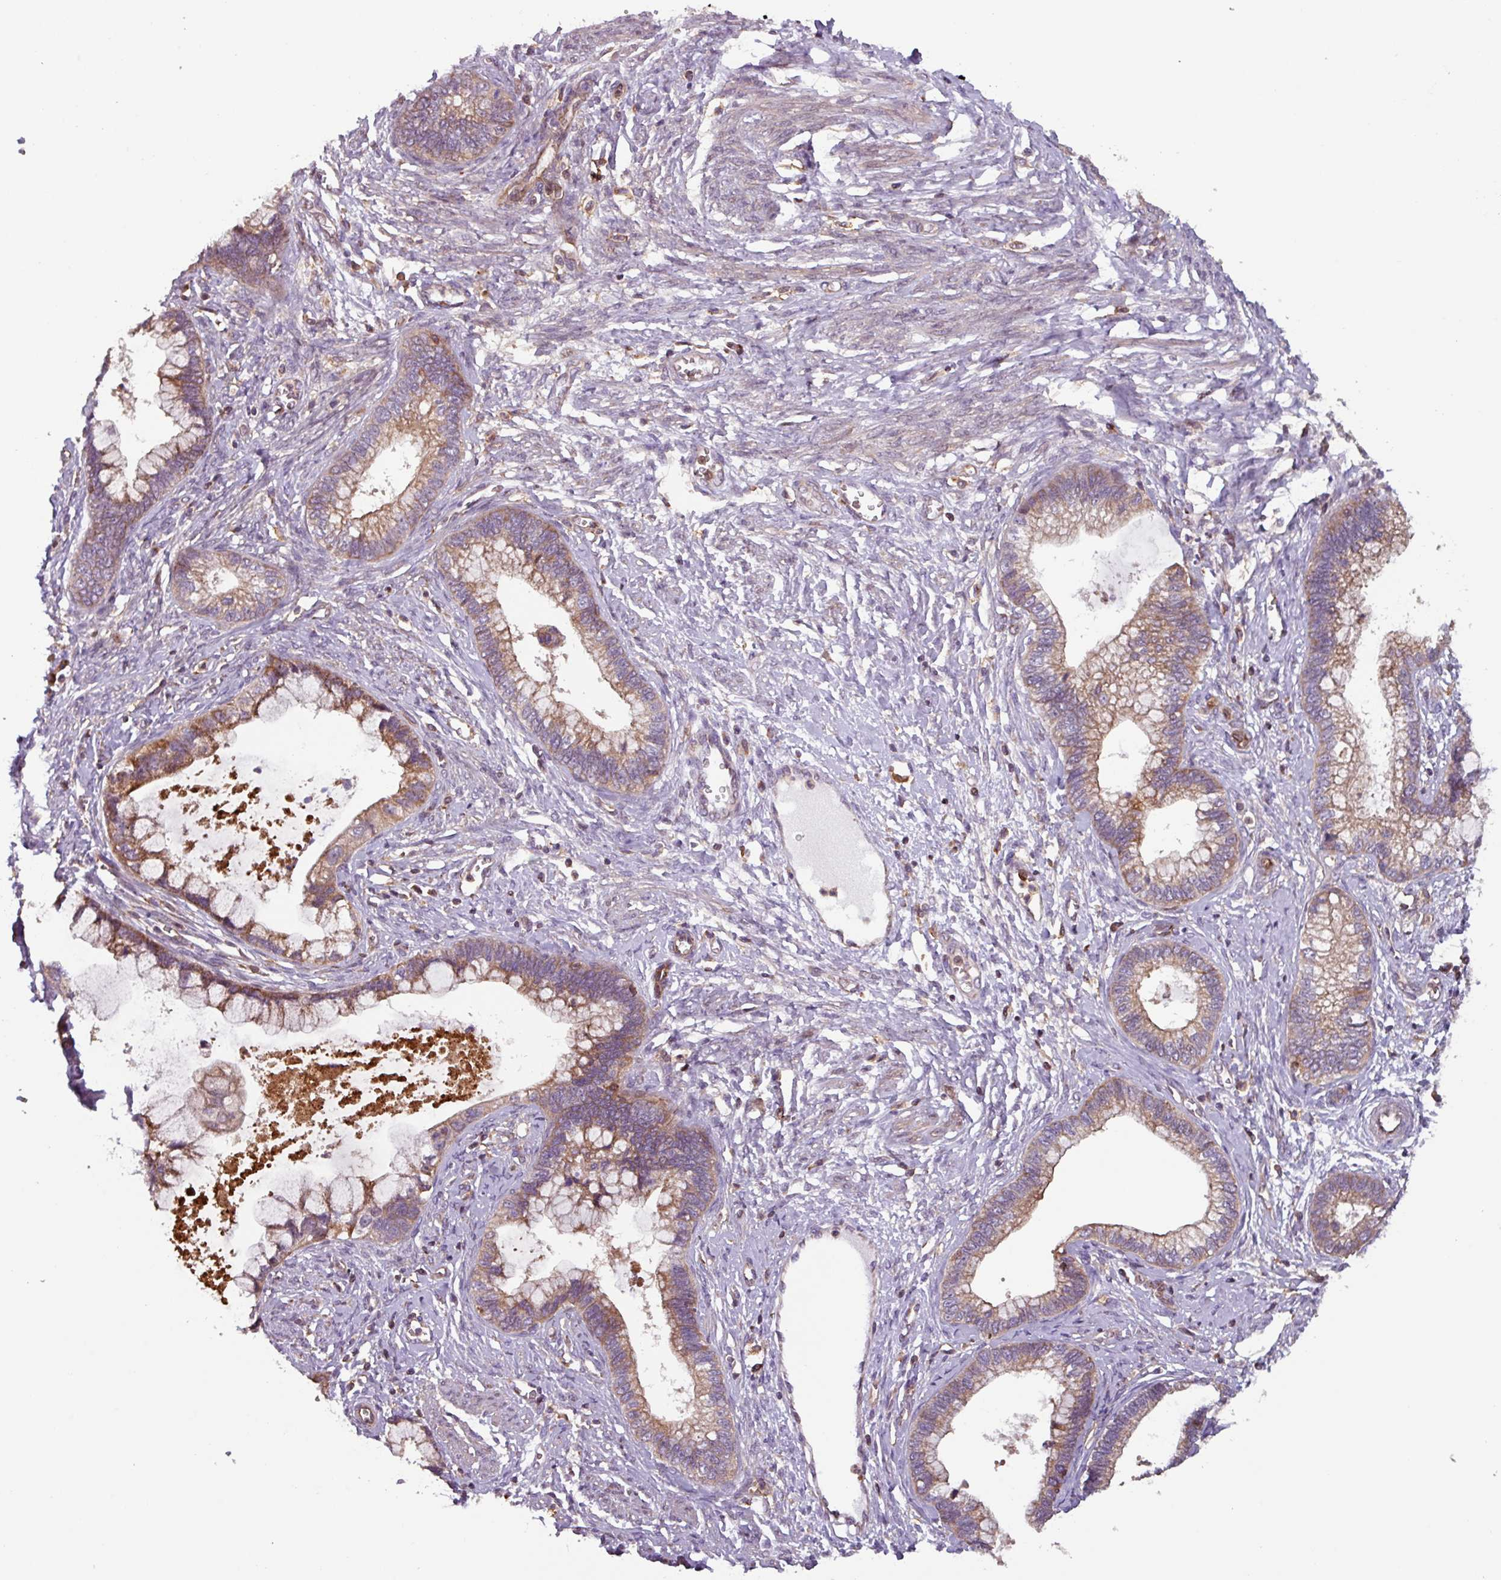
{"staining": {"intensity": "moderate", "quantity": ">75%", "location": "cytoplasmic/membranous"}, "tissue": "cervical cancer", "cell_type": "Tumor cells", "image_type": "cancer", "snomed": [{"axis": "morphology", "description": "Adenocarcinoma, NOS"}, {"axis": "topography", "description": "Cervix"}], "caption": "Cervical cancer stained with a brown dye exhibits moderate cytoplasmic/membranous positive positivity in approximately >75% of tumor cells.", "gene": "PLEKHD1", "patient": {"sex": "female", "age": 44}}